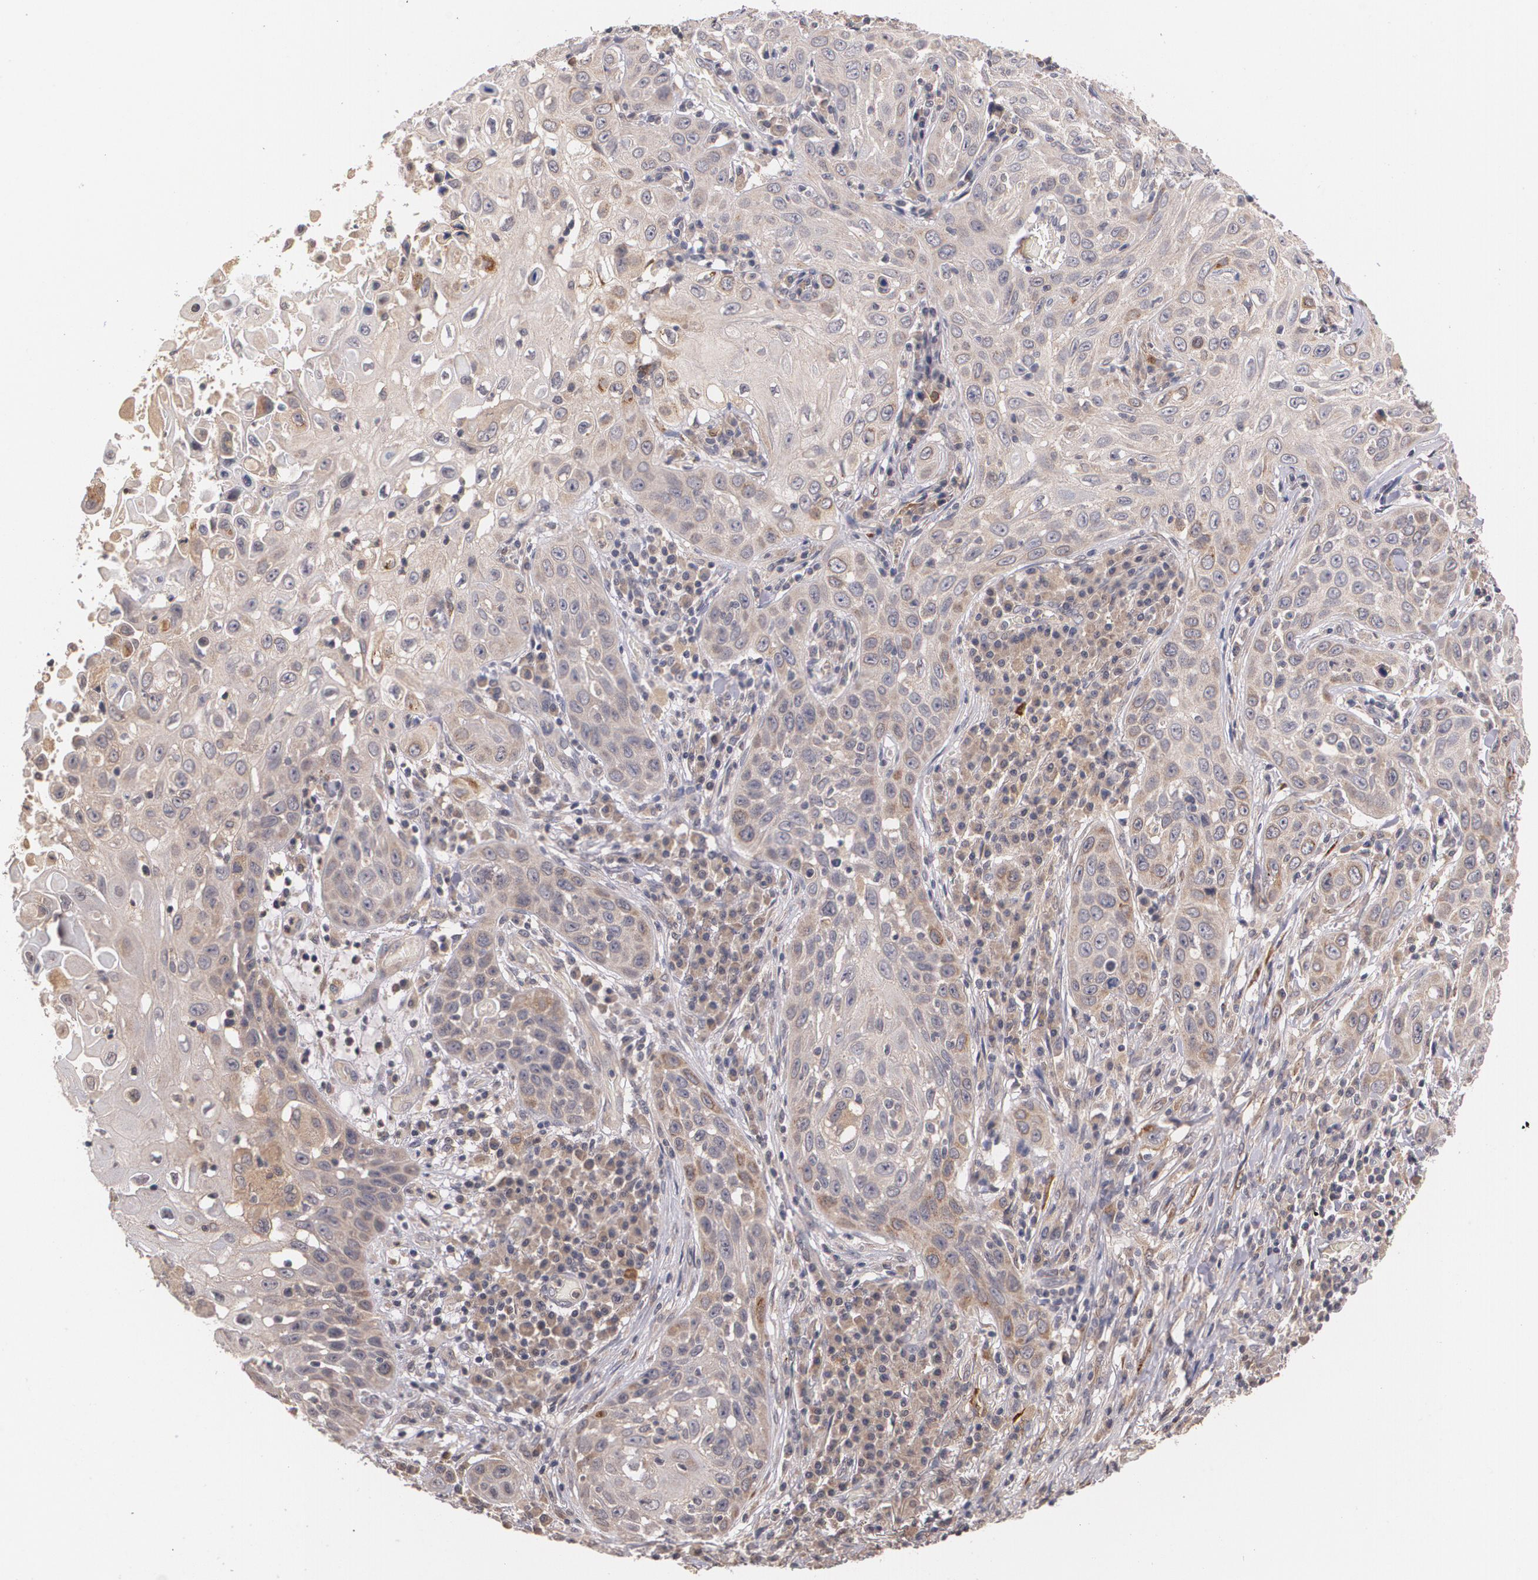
{"staining": {"intensity": "moderate", "quantity": "25%-75%", "location": "cytoplasmic/membranous"}, "tissue": "skin cancer", "cell_type": "Tumor cells", "image_type": "cancer", "snomed": [{"axis": "morphology", "description": "Squamous cell carcinoma, NOS"}, {"axis": "topography", "description": "Skin"}], "caption": "The photomicrograph shows immunohistochemical staining of squamous cell carcinoma (skin). There is moderate cytoplasmic/membranous positivity is seen in approximately 25%-75% of tumor cells.", "gene": "IFNGR2", "patient": {"sex": "male", "age": 84}}